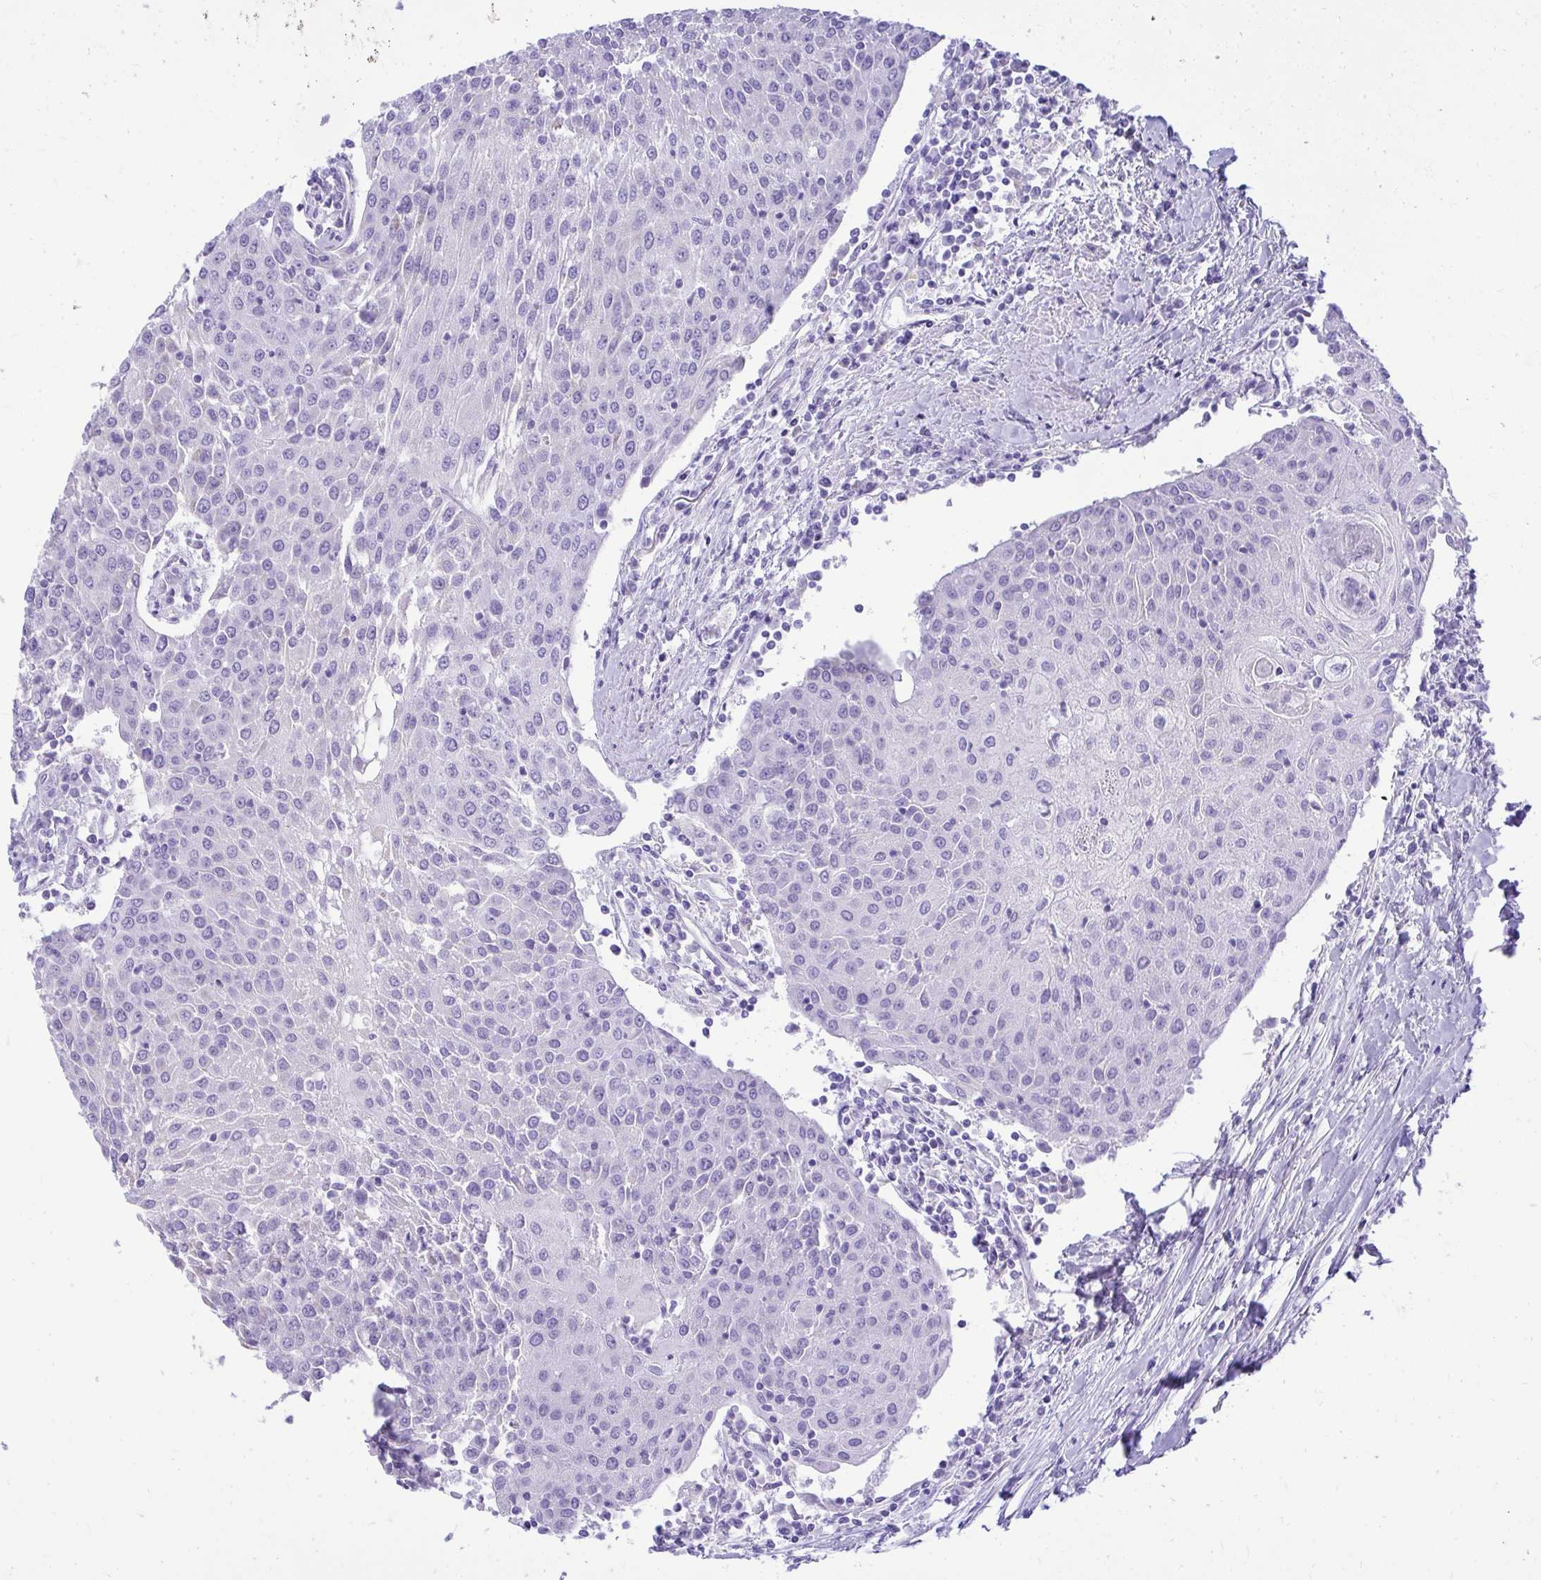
{"staining": {"intensity": "negative", "quantity": "none", "location": "none"}, "tissue": "urothelial cancer", "cell_type": "Tumor cells", "image_type": "cancer", "snomed": [{"axis": "morphology", "description": "Urothelial carcinoma, High grade"}, {"axis": "topography", "description": "Urinary bladder"}], "caption": "Histopathology image shows no significant protein staining in tumor cells of urothelial carcinoma (high-grade).", "gene": "RALYL", "patient": {"sex": "female", "age": 85}}